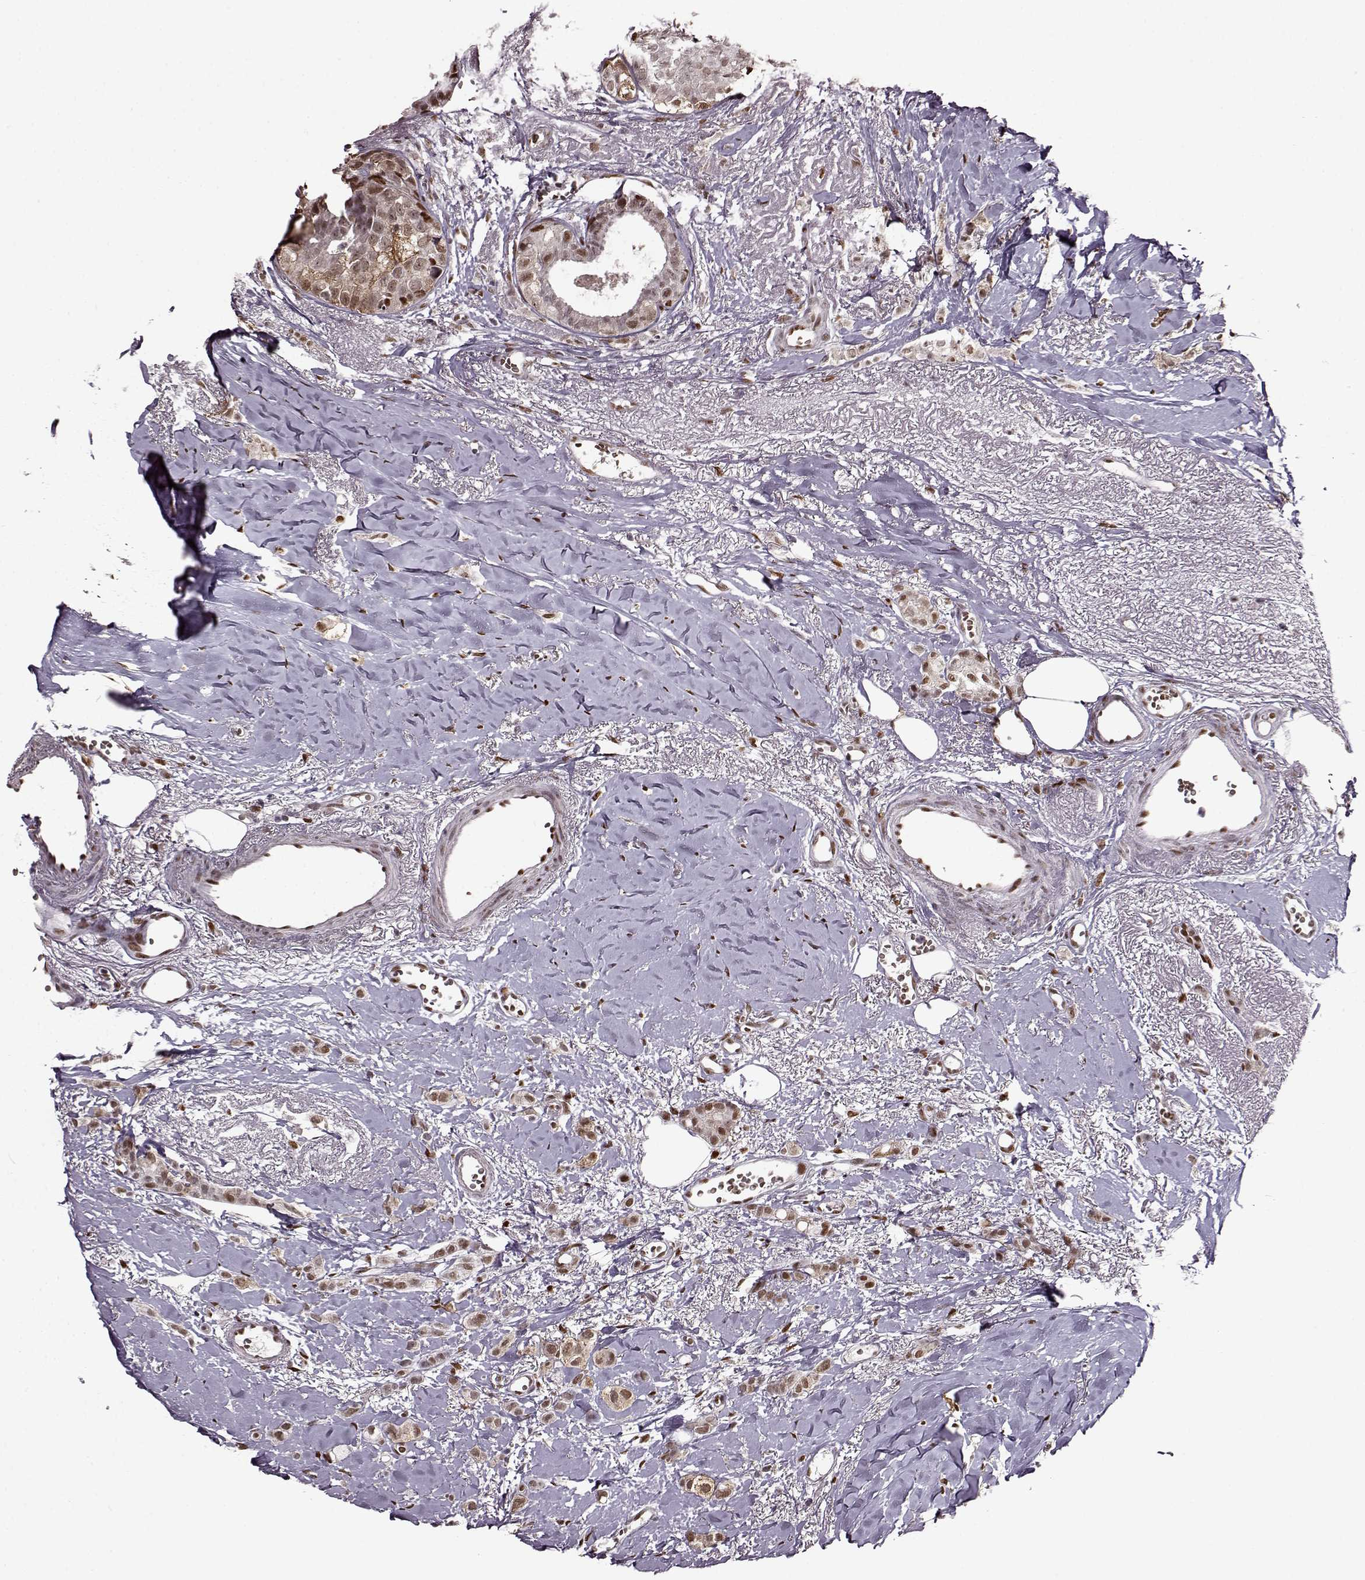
{"staining": {"intensity": "moderate", "quantity": "25%-75%", "location": "cytoplasmic/membranous,nuclear"}, "tissue": "breast cancer", "cell_type": "Tumor cells", "image_type": "cancer", "snomed": [{"axis": "morphology", "description": "Duct carcinoma"}, {"axis": "topography", "description": "Breast"}], "caption": "A medium amount of moderate cytoplasmic/membranous and nuclear positivity is present in about 25%-75% of tumor cells in breast invasive ductal carcinoma tissue.", "gene": "FTO", "patient": {"sex": "female", "age": 85}}